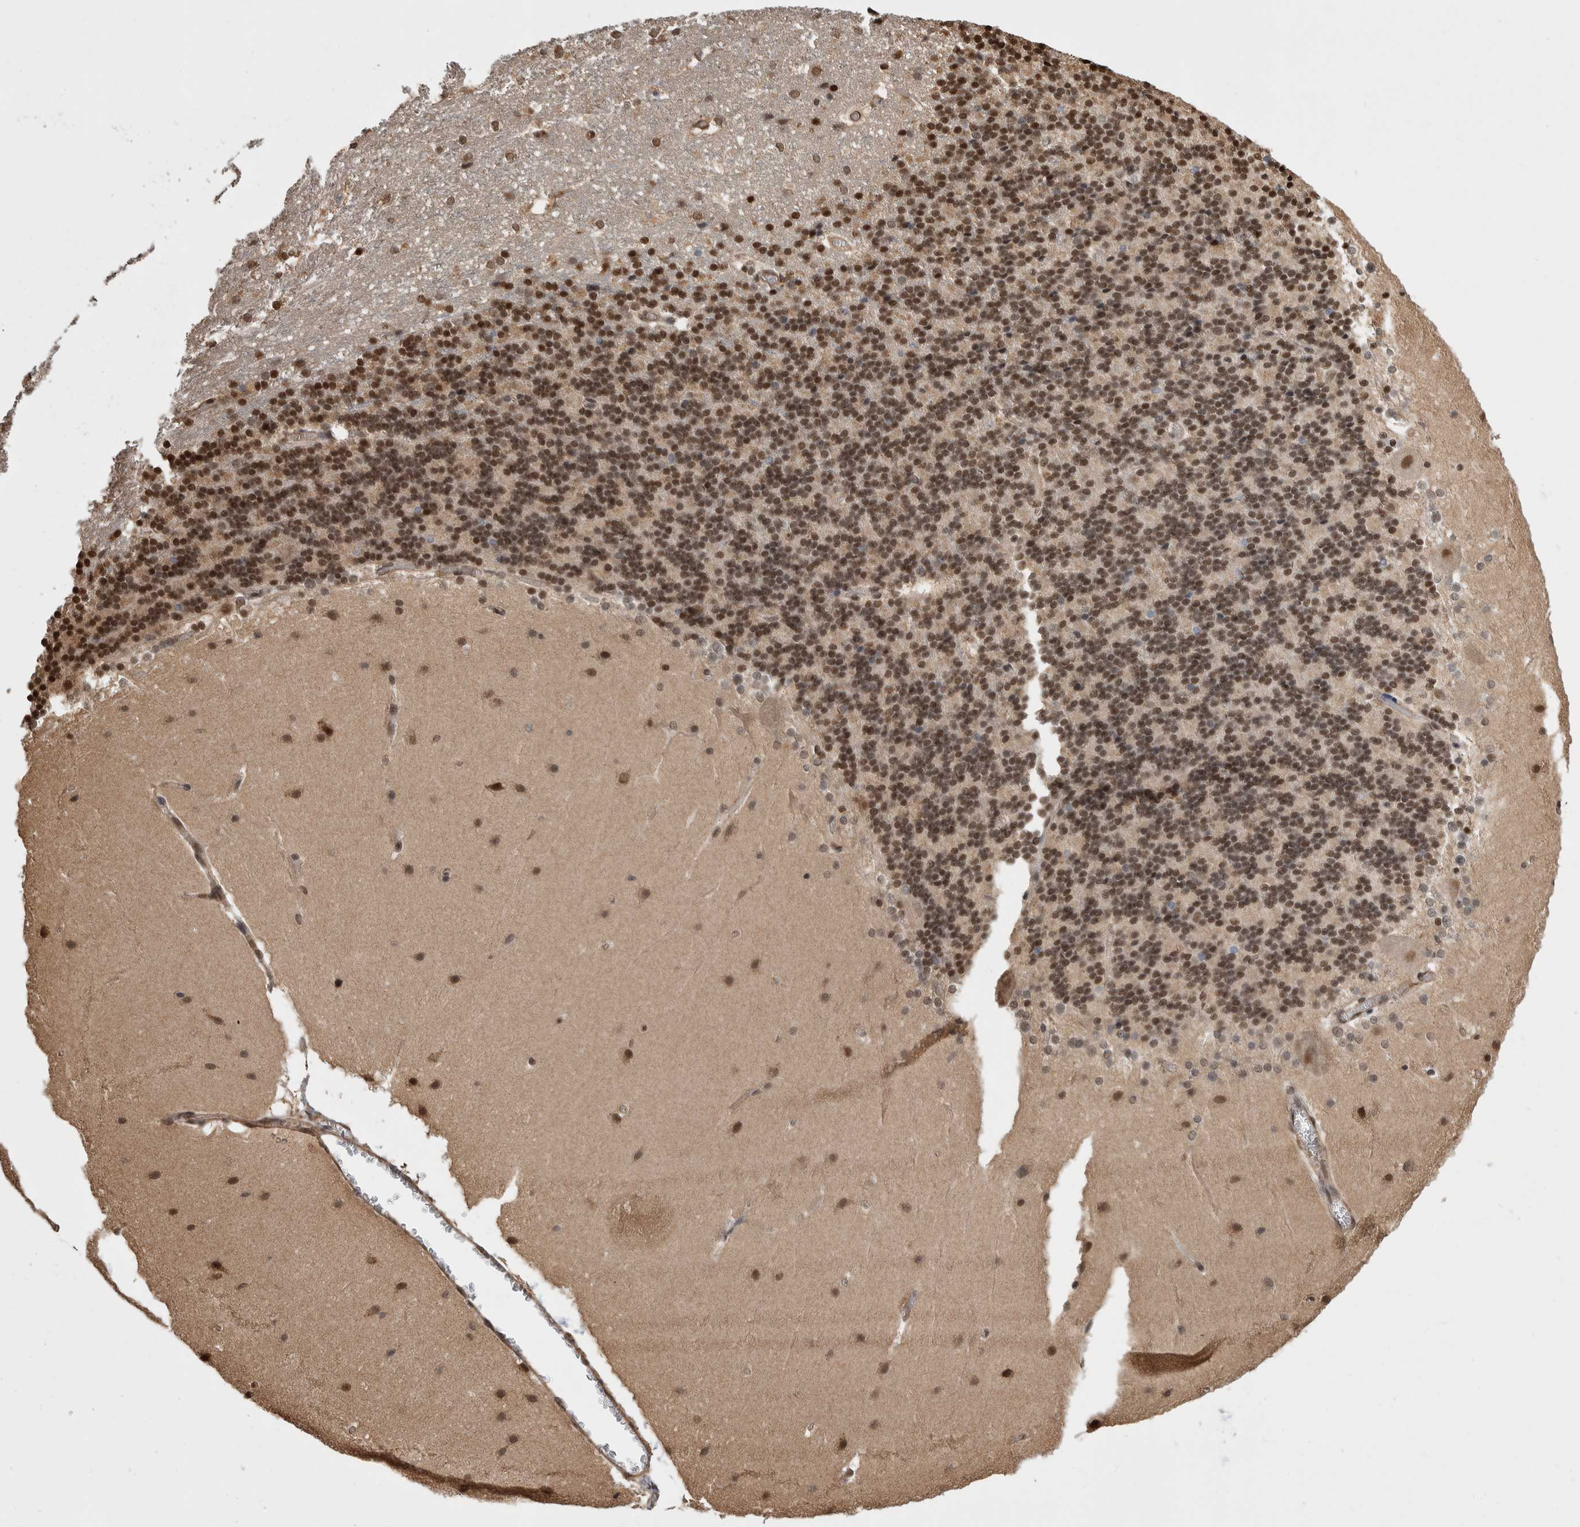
{"staining": {"intensity": "moderate", "quantity": ">75%", "location": "nuclear"}, "tissue": "cerebellum", "cell_type": "Cells in granular layer", "image_type": "normal", "snomed": [{"axis": "morphology", "description": "Normal tissue, NOS"}, {"axis": "topography", "description": "Cerebellum"}], "caption": "A high-resolution histopathology image shows immunohistochemistry staining of benign cerebellum, which demonstrates moderate nuclear expression in about >75% of cells in granular layer.", "gene": "ZNF592", "patient": {"sex": "female", "age": 19}}